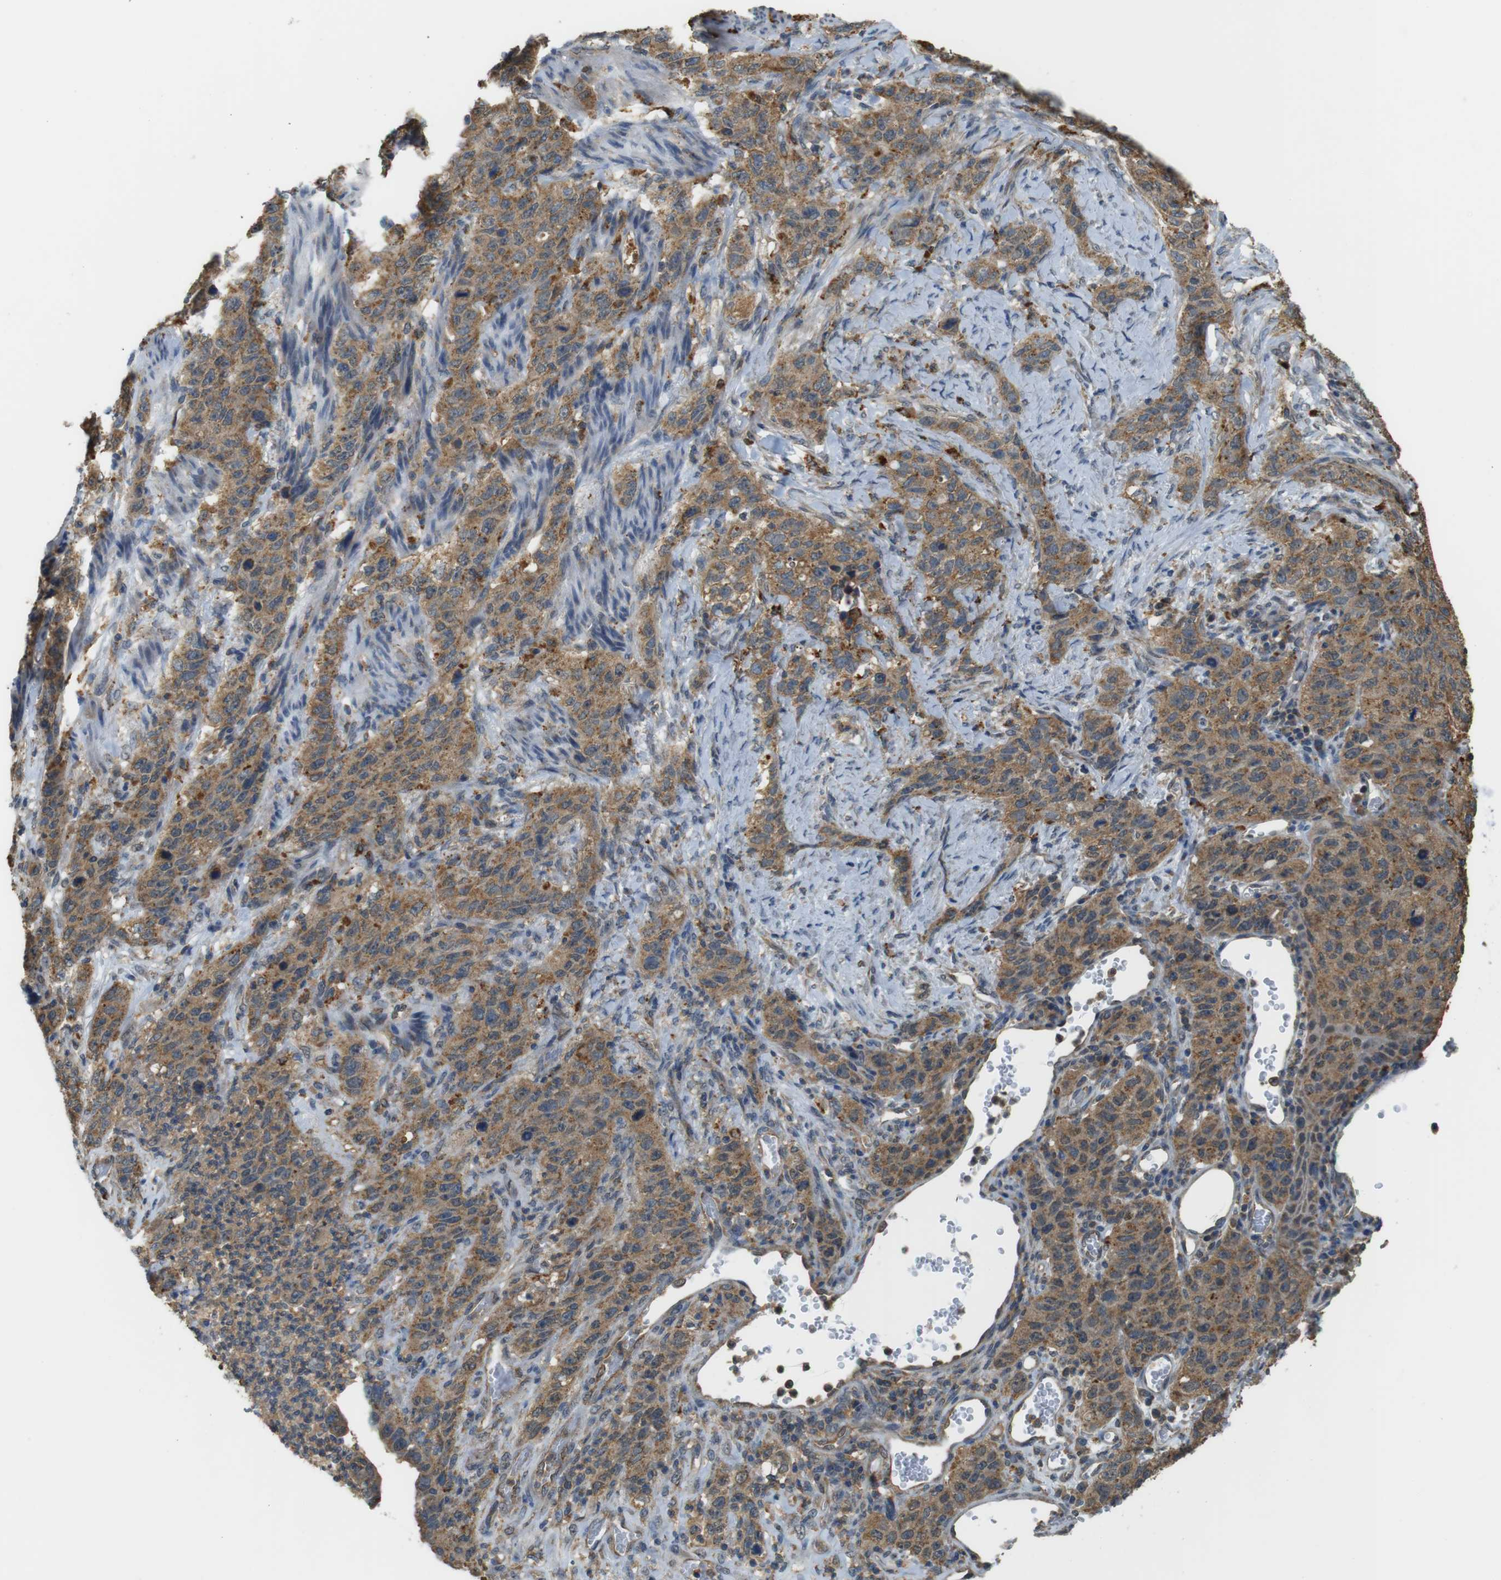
{"staining": {"intensity": "moderate", "quantity": ">75%", "location": "cytoplasmic/membranous"}, "tissue": "stomach cancer", "cell_type": "Tumor cells", "image_type": "cancer", "snomed": [{"axis": "morphology", "description": "Adenocarcinoma, NOS"}, {"axis": "topography", "description": "Stomach"}], "caption": "High-power microscopy captured an immunohistochemistry image of stomach adenocarcinoma, revealing moderate cytoplasmic/membranous staining in about >75% of tumor cells.", "gene": "BRI3BP", "patient": {"sex": "male", "age": 48}}